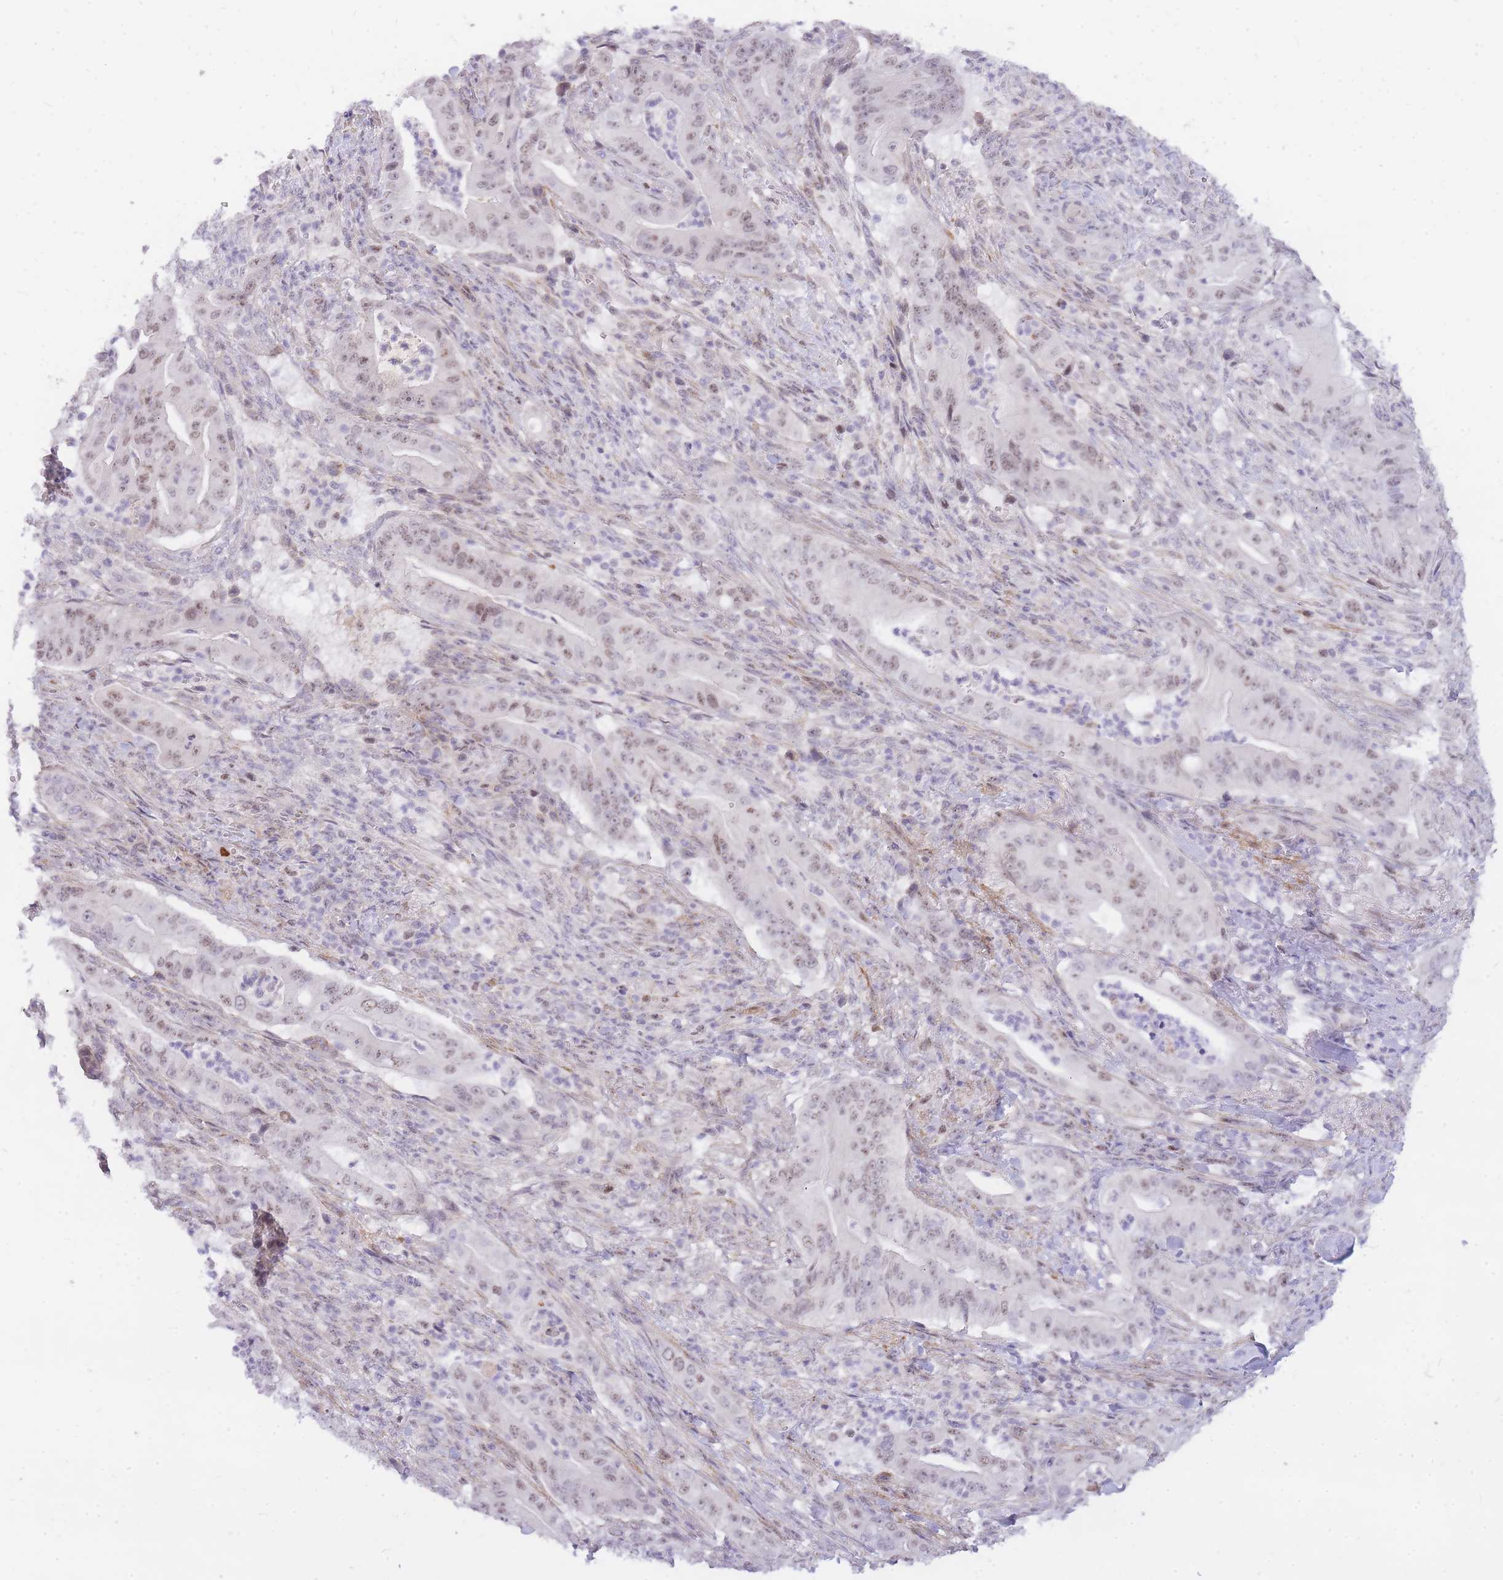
{"staining": {"intensity": "weak", "quantity": "25%-75%", "location": "nuclear"}, "tissue": "pancreatic cancer", "cell_type": "Tumor cells", "image_type": "cancer", "snomed": [{"axis": "morphology", "description": "Adenocarcinoma, NOS"}, {"axis": "topography", "description": "Pancreas"}], "caption": "Immunohistochemistry (IHC) photomicrograph of human pancreatic adenocarcinoma stained for a protein (brown), which displays low levels of weak nuclear staining in about 25%-75% of tumor cells.", "gene": "TLE2", "patient": {"sex": "male", "age": 71}}